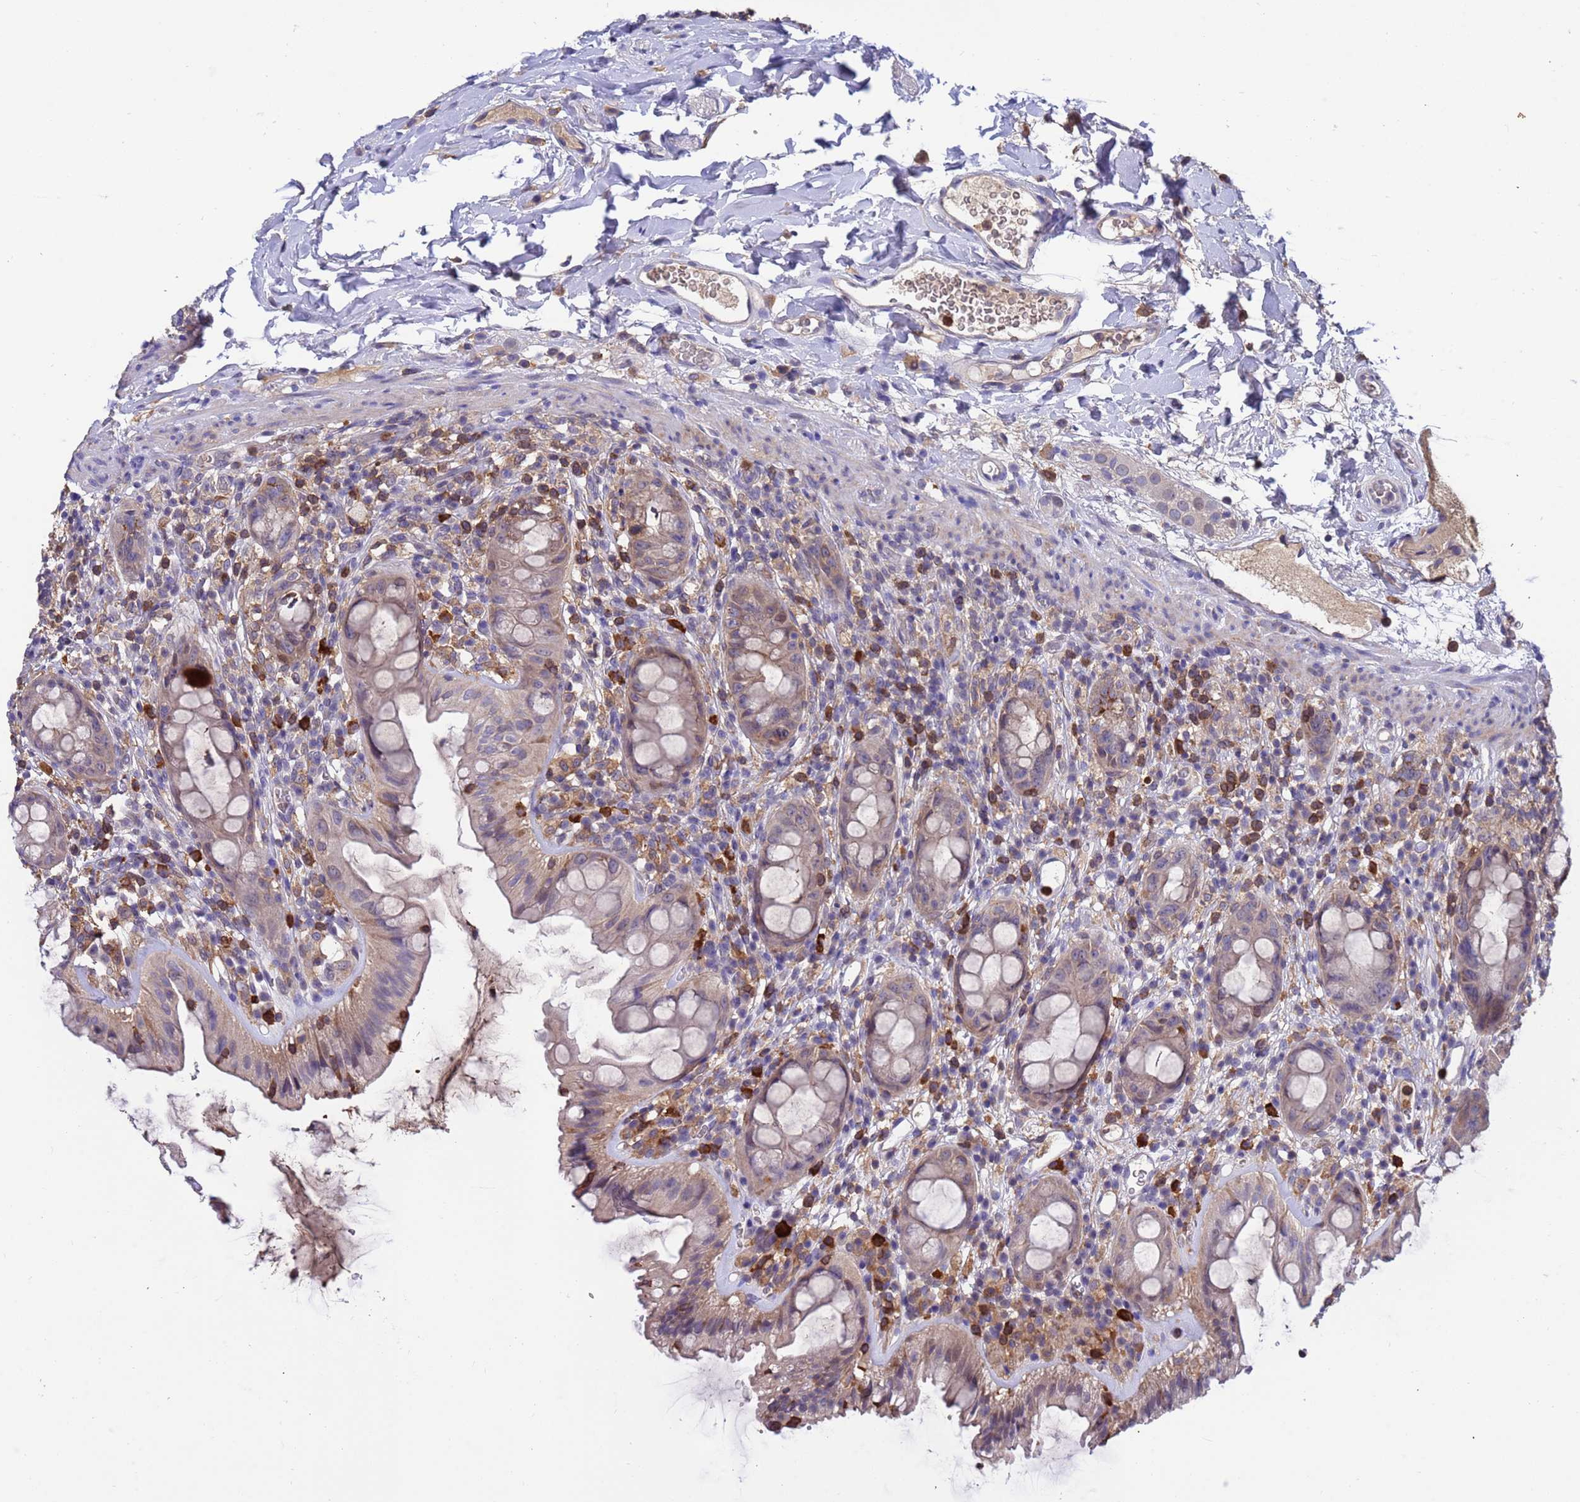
{"staining": {"intensity": "weak", "quantity": "25%-75%", "location": "cytoplasmic/membranous"}, "tissue": "rectum", "cell_type": "Glandular cells", "image_type": "normal", "snomed": [{"axis": "morphology", "description": "Normal tissue, NOS"}, {"axis": "topography", "description": "Rectum"}], "caption": "Immunohistochemical staining of unremarkable human rectum shows low levels of weak cytoplasmic/membranous positivity in approximately 25%-75% of glandular cells. Nuclei are stained in blue.", "gene": "AMPD3", "patient": {"sex": "female", "age": 57}}